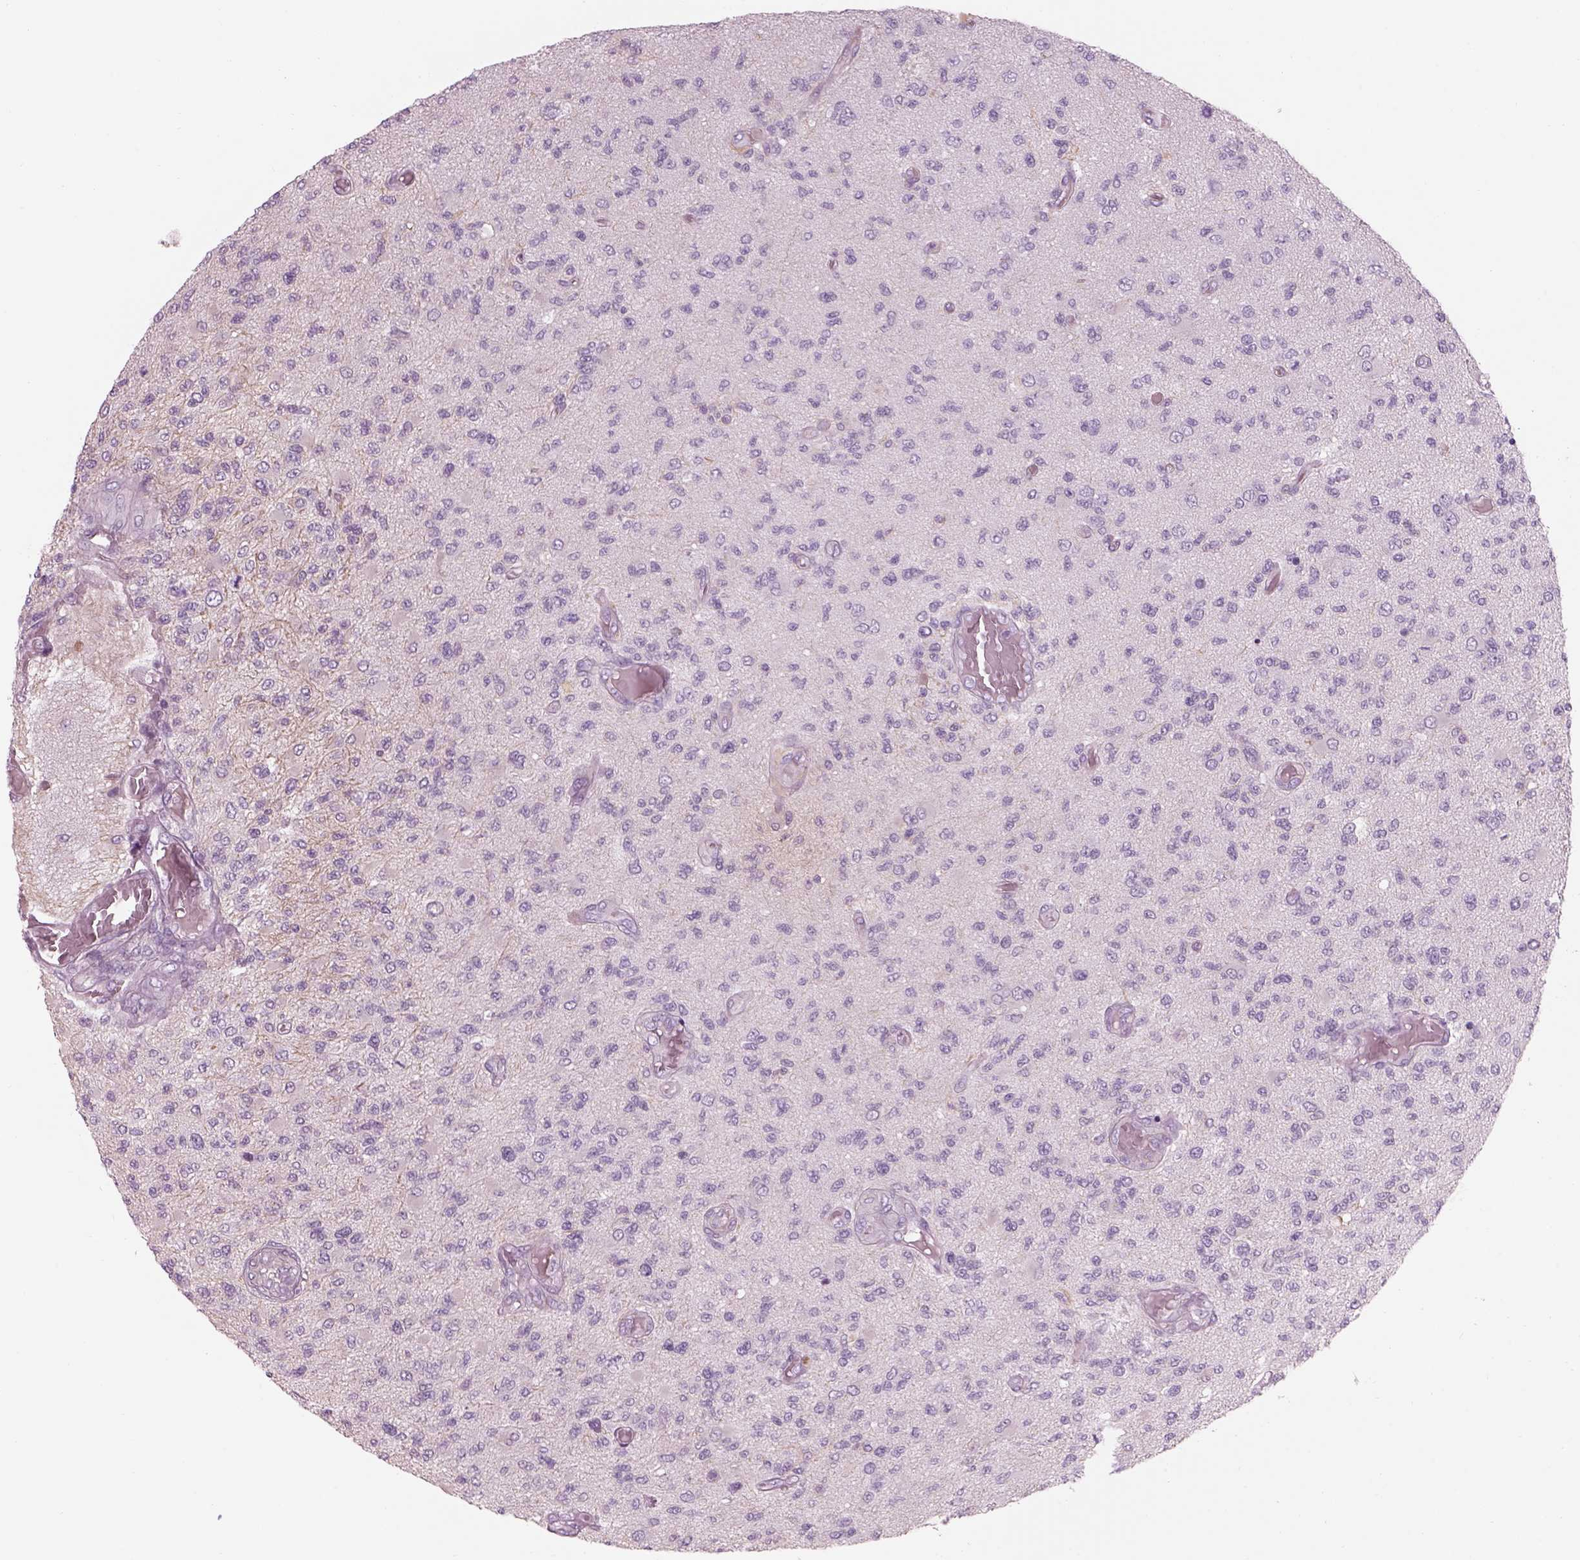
{"staining": {"intensity": "negative", "quantity": "none", "location": "none"}, "tissue": "glioma", "cell_type": "Tumor cells", "image_type": "cancer", "snomed": [{"axis": "morphology", "description": "Glioma, malignant, High grade"}, {"axis": "topography", "description": "Brain"}], "caption": "DAB immunohistochemical staining of human glioma displays no significant positivity in tumor cells. Brightfield microscopy of IHC stained with DAB (3,3'-diaminobenzidine) (brown) and hematoxylin (blue), captured at high magnification.", "gene": "GAS2L2", "patient": {"sex": "female", "age": 63}}